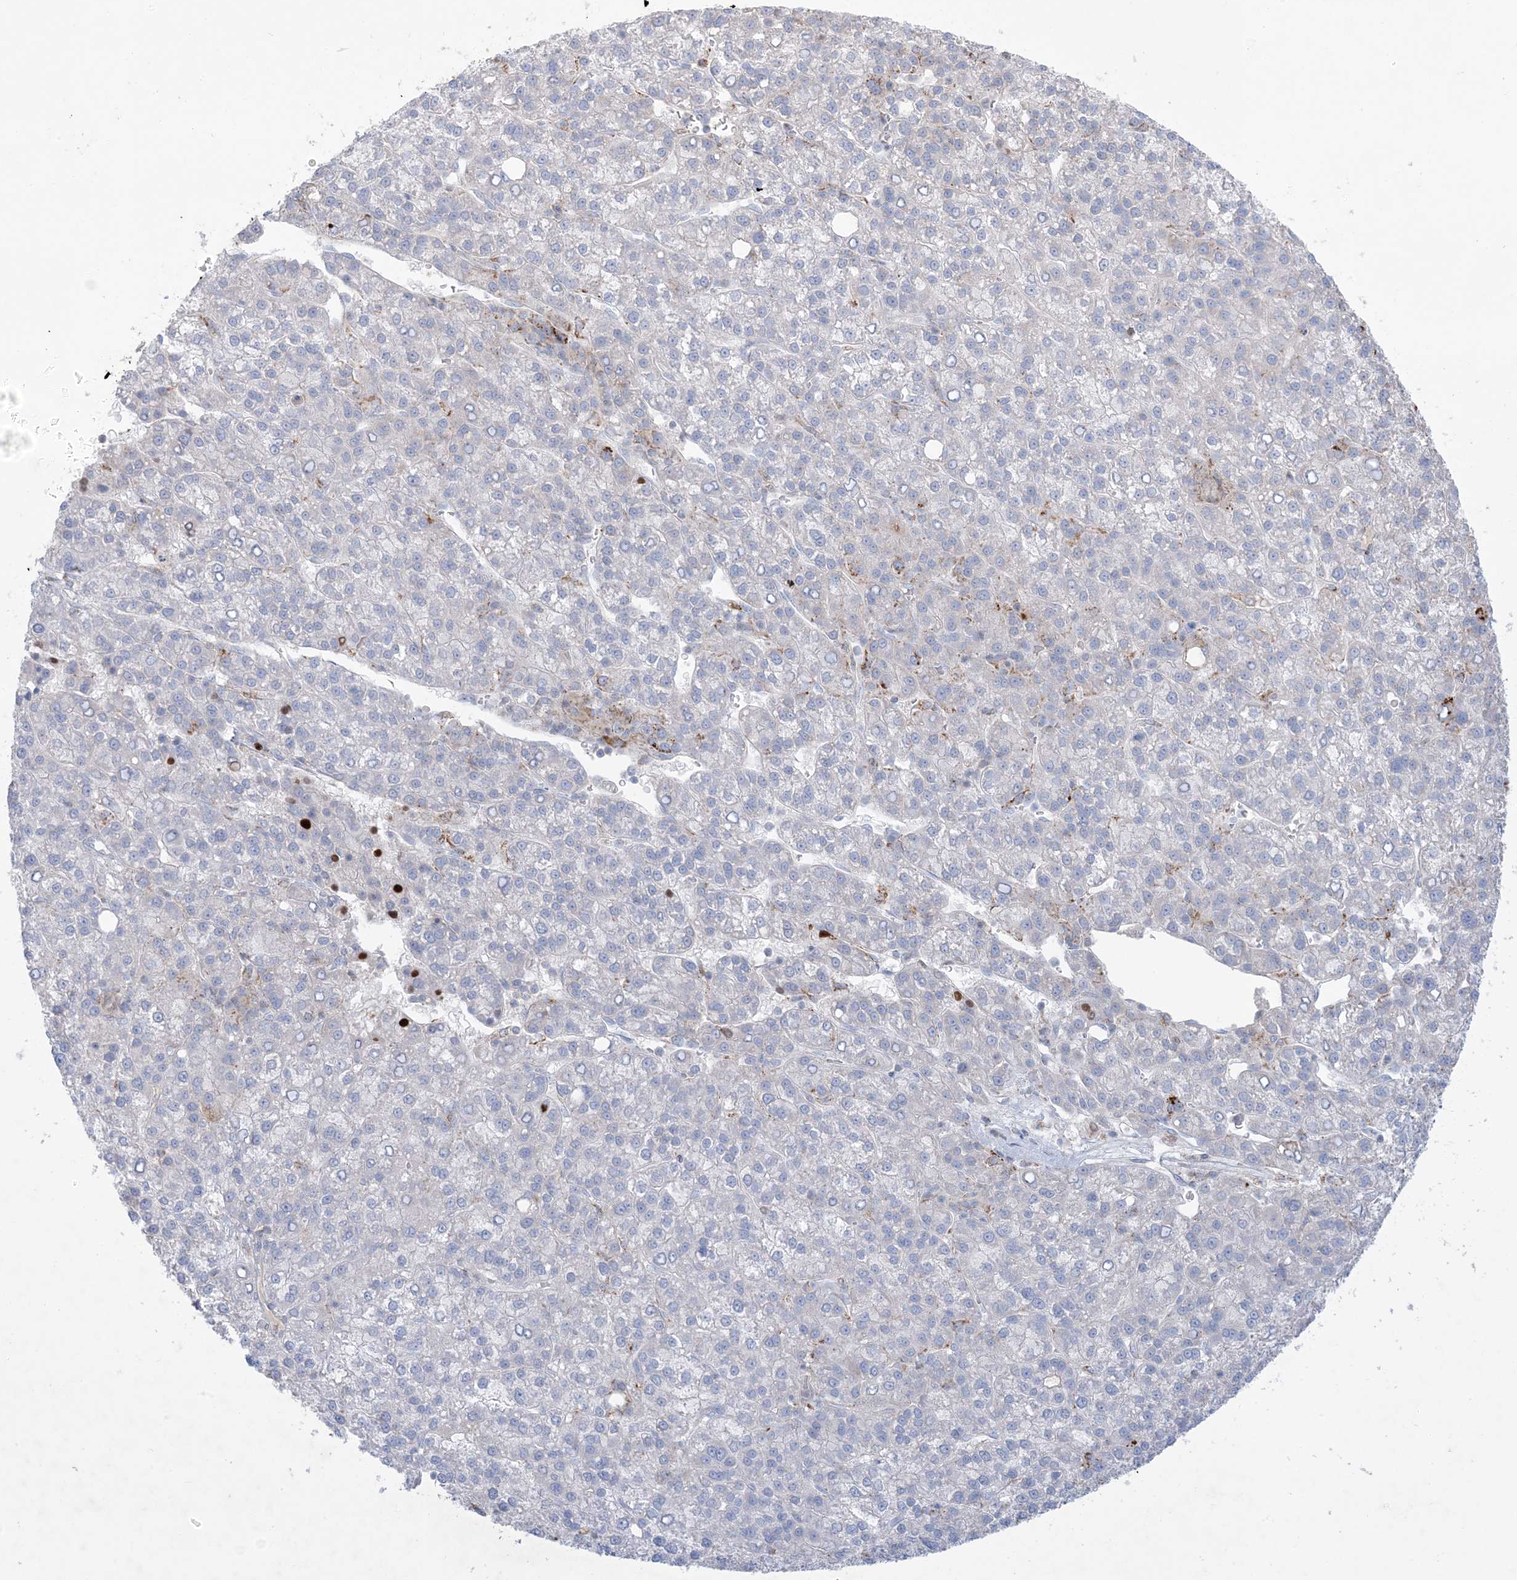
{"staining": {"intensity": "negative", "quantity": "none", "location": "none"}, "tissue": "liver cancer", "cell_type": "Tumor cells", "image_type": "cancer", "snomed": [{"axis": "morphology", "description": "Carcinoma, Hepatocellular, NOS"}, {"axis": "topography", "description": "Liver"}], "caption": "Immunohistochemistry (IHC) of human liver cancer (hepatocellular carcinoma) exhibits no positivity in tumor cells.", "gene": "KCTD6", "patient": {"sex": "female", "age": 58}}